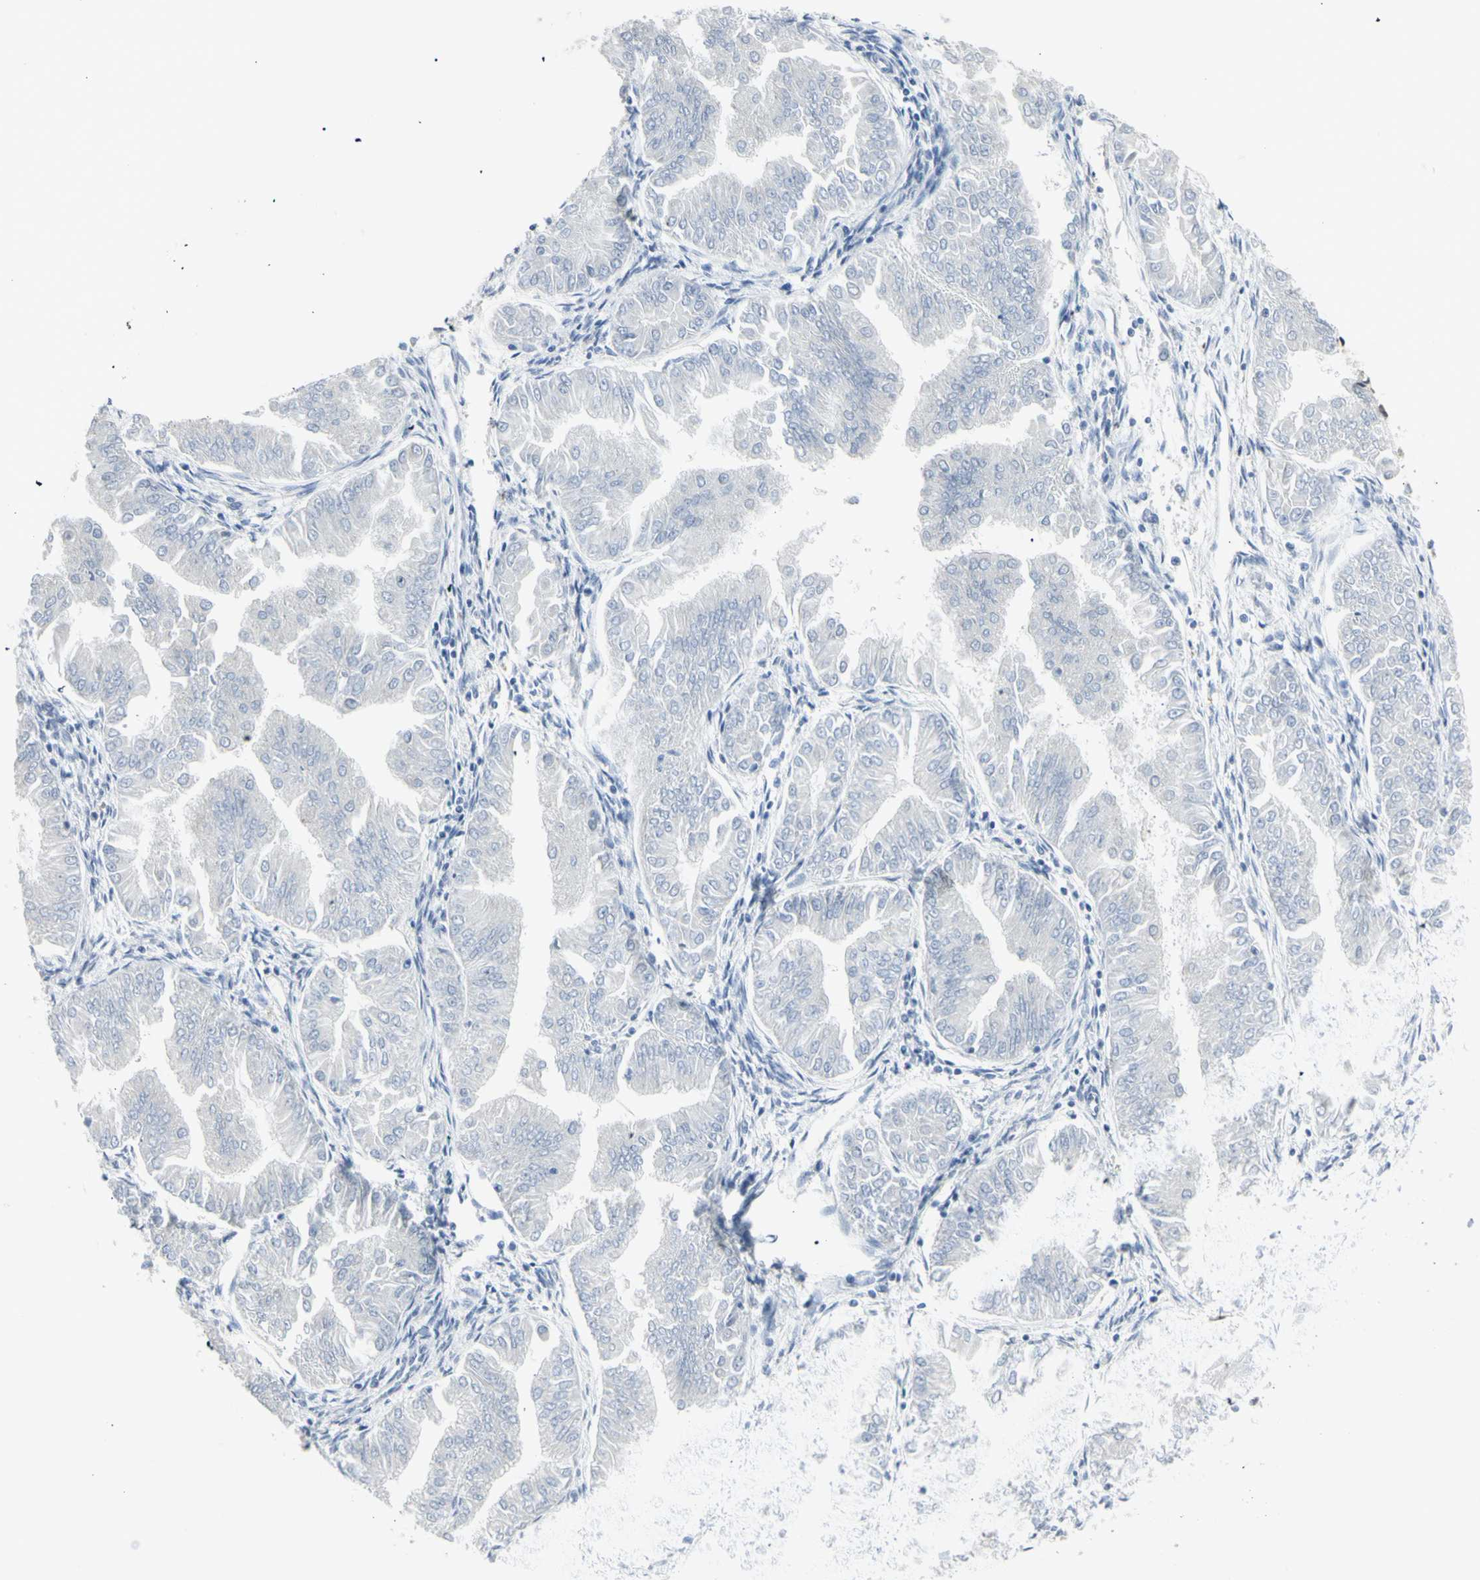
{"staining": {"intensity": "negative", "quantity": "none", "location": "none"}, "tissue": "endometrial cancer", "cell_type": "Tumor cells", "image_type": "cancer", "snomed": [{"axis": "morphology", "description": "Adenocarcinoma, NOS"}, {"axis": "topography", "description": "Endometrium"}], "caption": "Histopathology image shows no significant protein positivity in tumor cells of endometrial cancer.", "gene": "DHRS7B", "patient": {"sex": "female", "age": 53}}